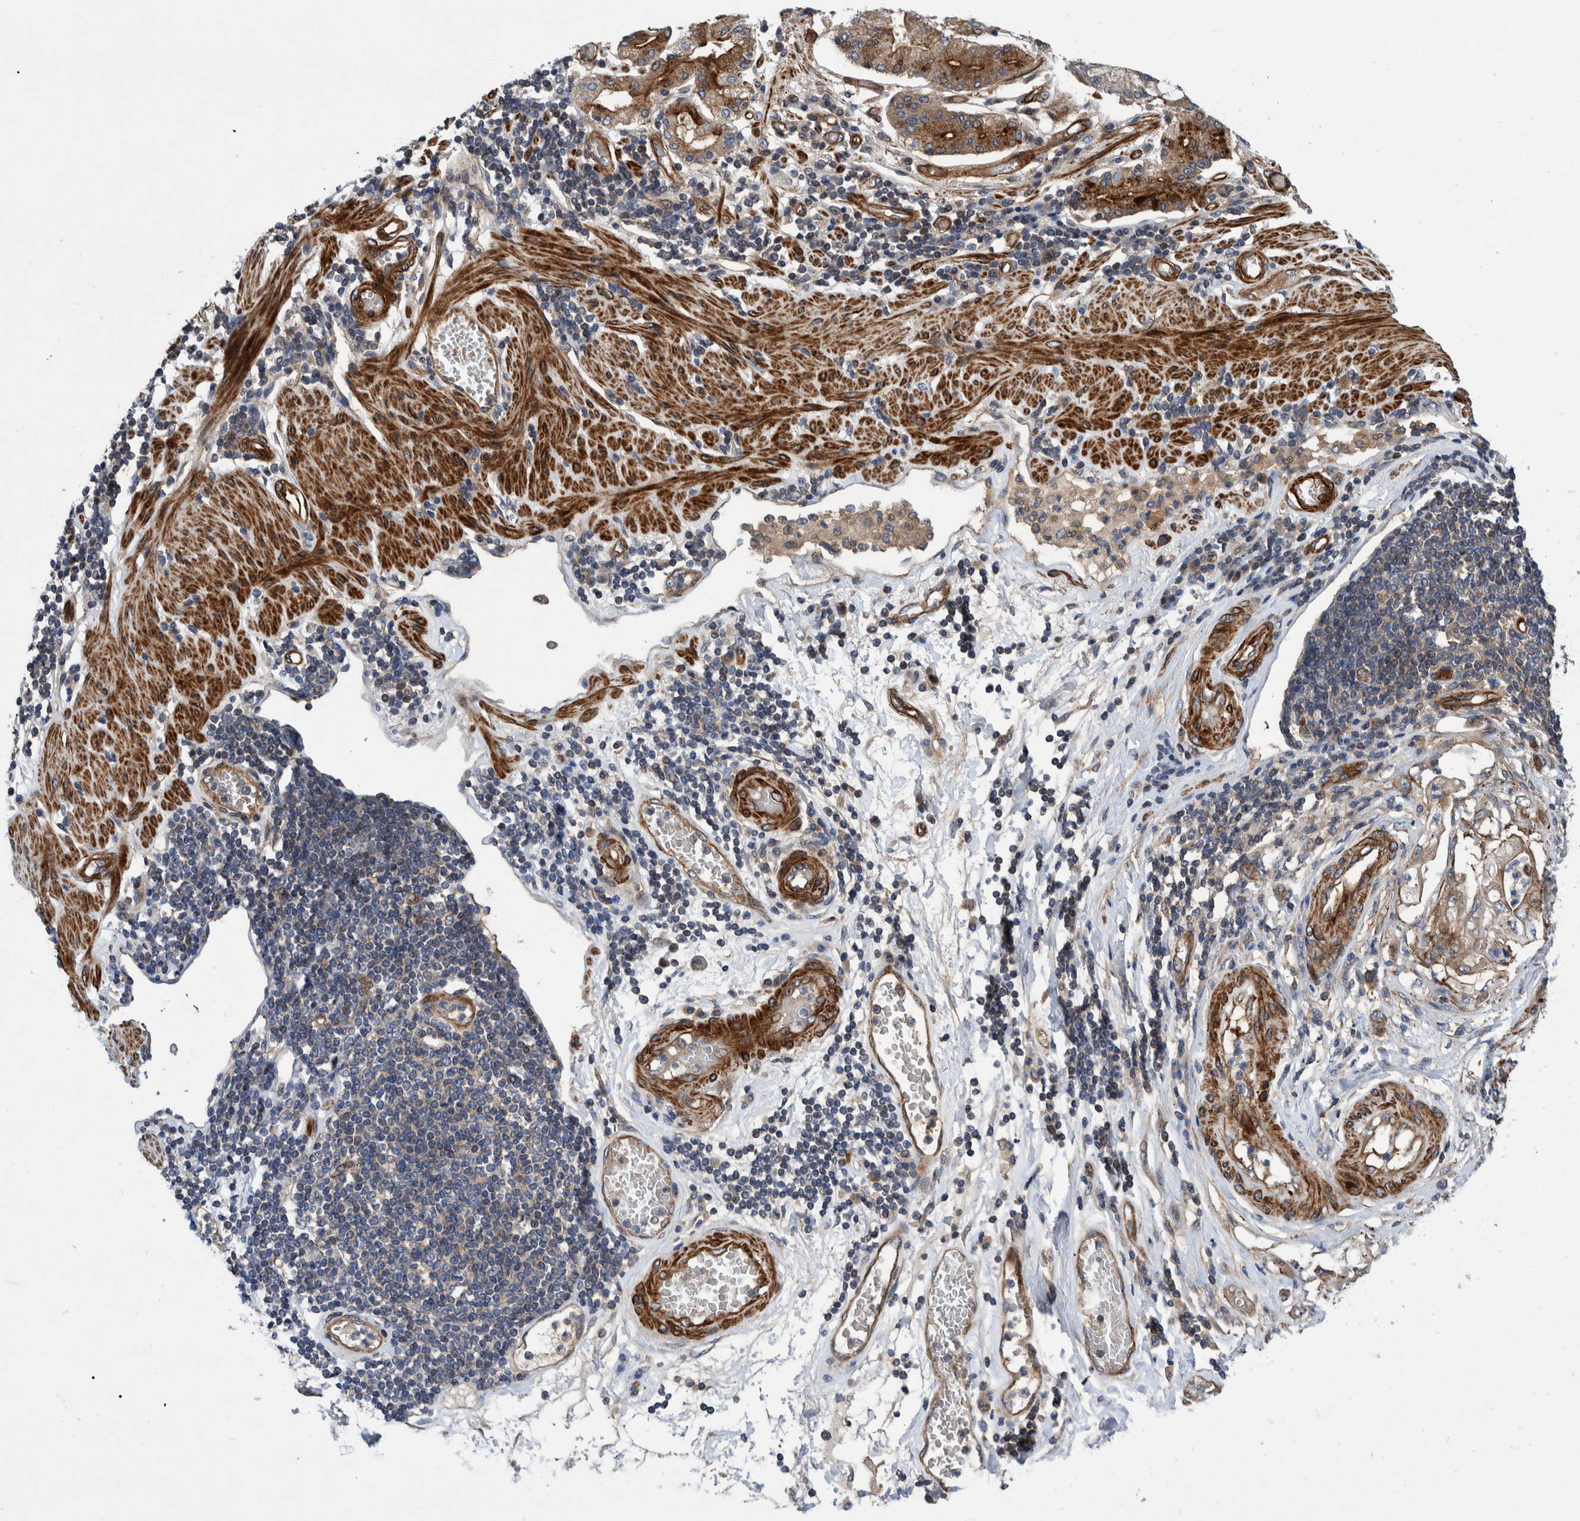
{"staining": {"intensity": "moderate", "quantity": ">75%", "location": "cytoplasmic/membranous"}, "tissue": "stomach cancer", "cell_type": "Tumor cells", "image_type": "cancer", "snomed": [{"axis": "morphology", "description": "Adenocarcinoma, NOS"}, {"axis": "topography", "description": "Stomach"}], "caption": "Tumor cells show medium levels of moderate cytoplasmic/membranous positivity in about >75% of cells in stomach adenocarcinoma.", "gene": "GRPEL2", "patient": {"sex": "female", "age": 73}}